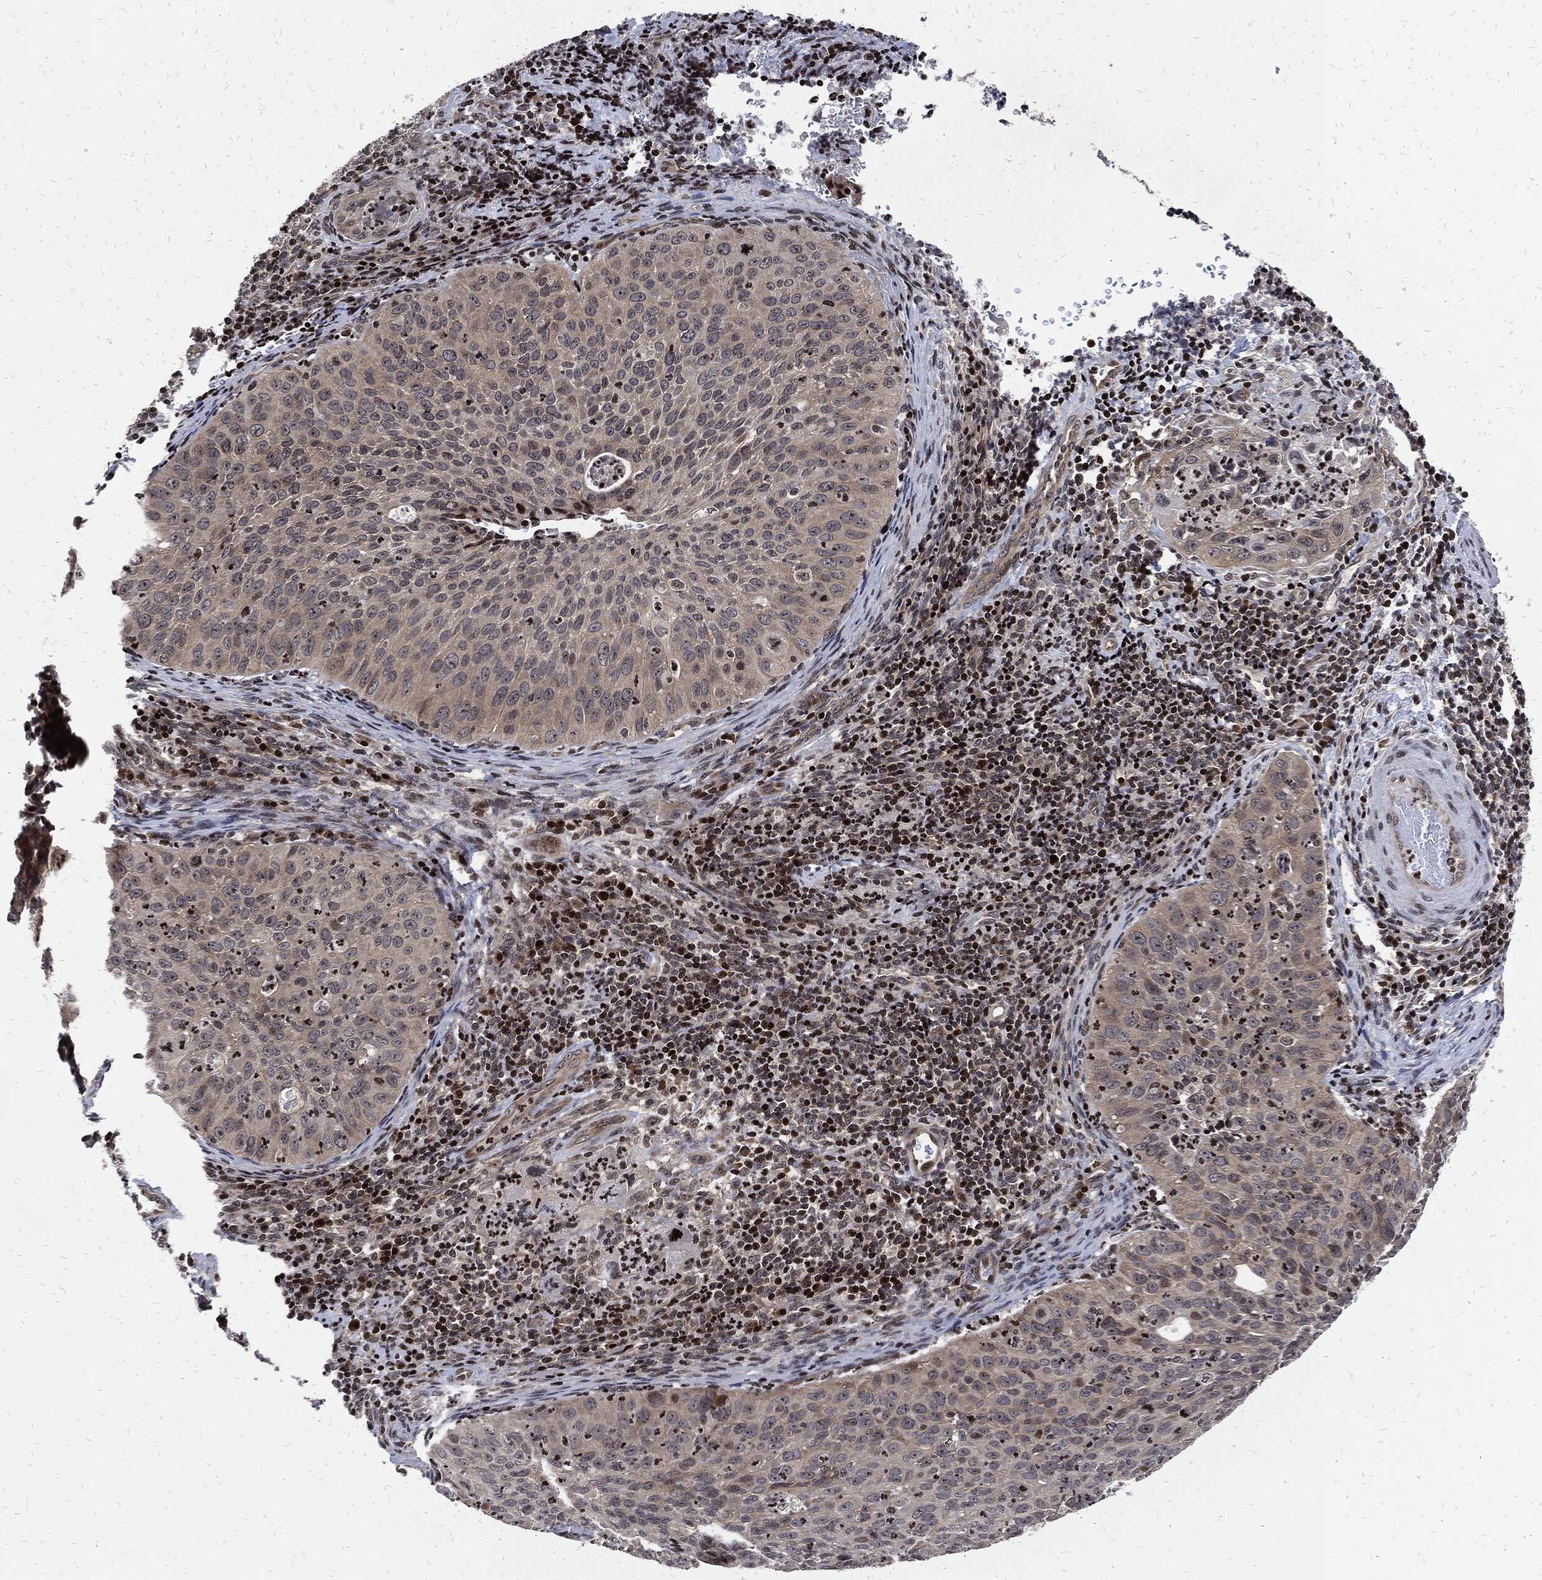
{"staining": {"intensity": "negative", "quantity": "none", "location": "none"}, "tissue": "cervical cancer", "cell_type": "Tumor cells", "image_type": "cancer", "snomed": [{"axis": "morphology", "description": "Squamous cell carcinoma, NOS"}, {"axis": "topography", "description": "Cervix"}], "caption": "A histopathology image of cervical squamous cell carcinoma stained for a protein shows no brown staining in tumor cells.", "gene": "ZNF775", "patient": {"sex": "female", "age": 26}}